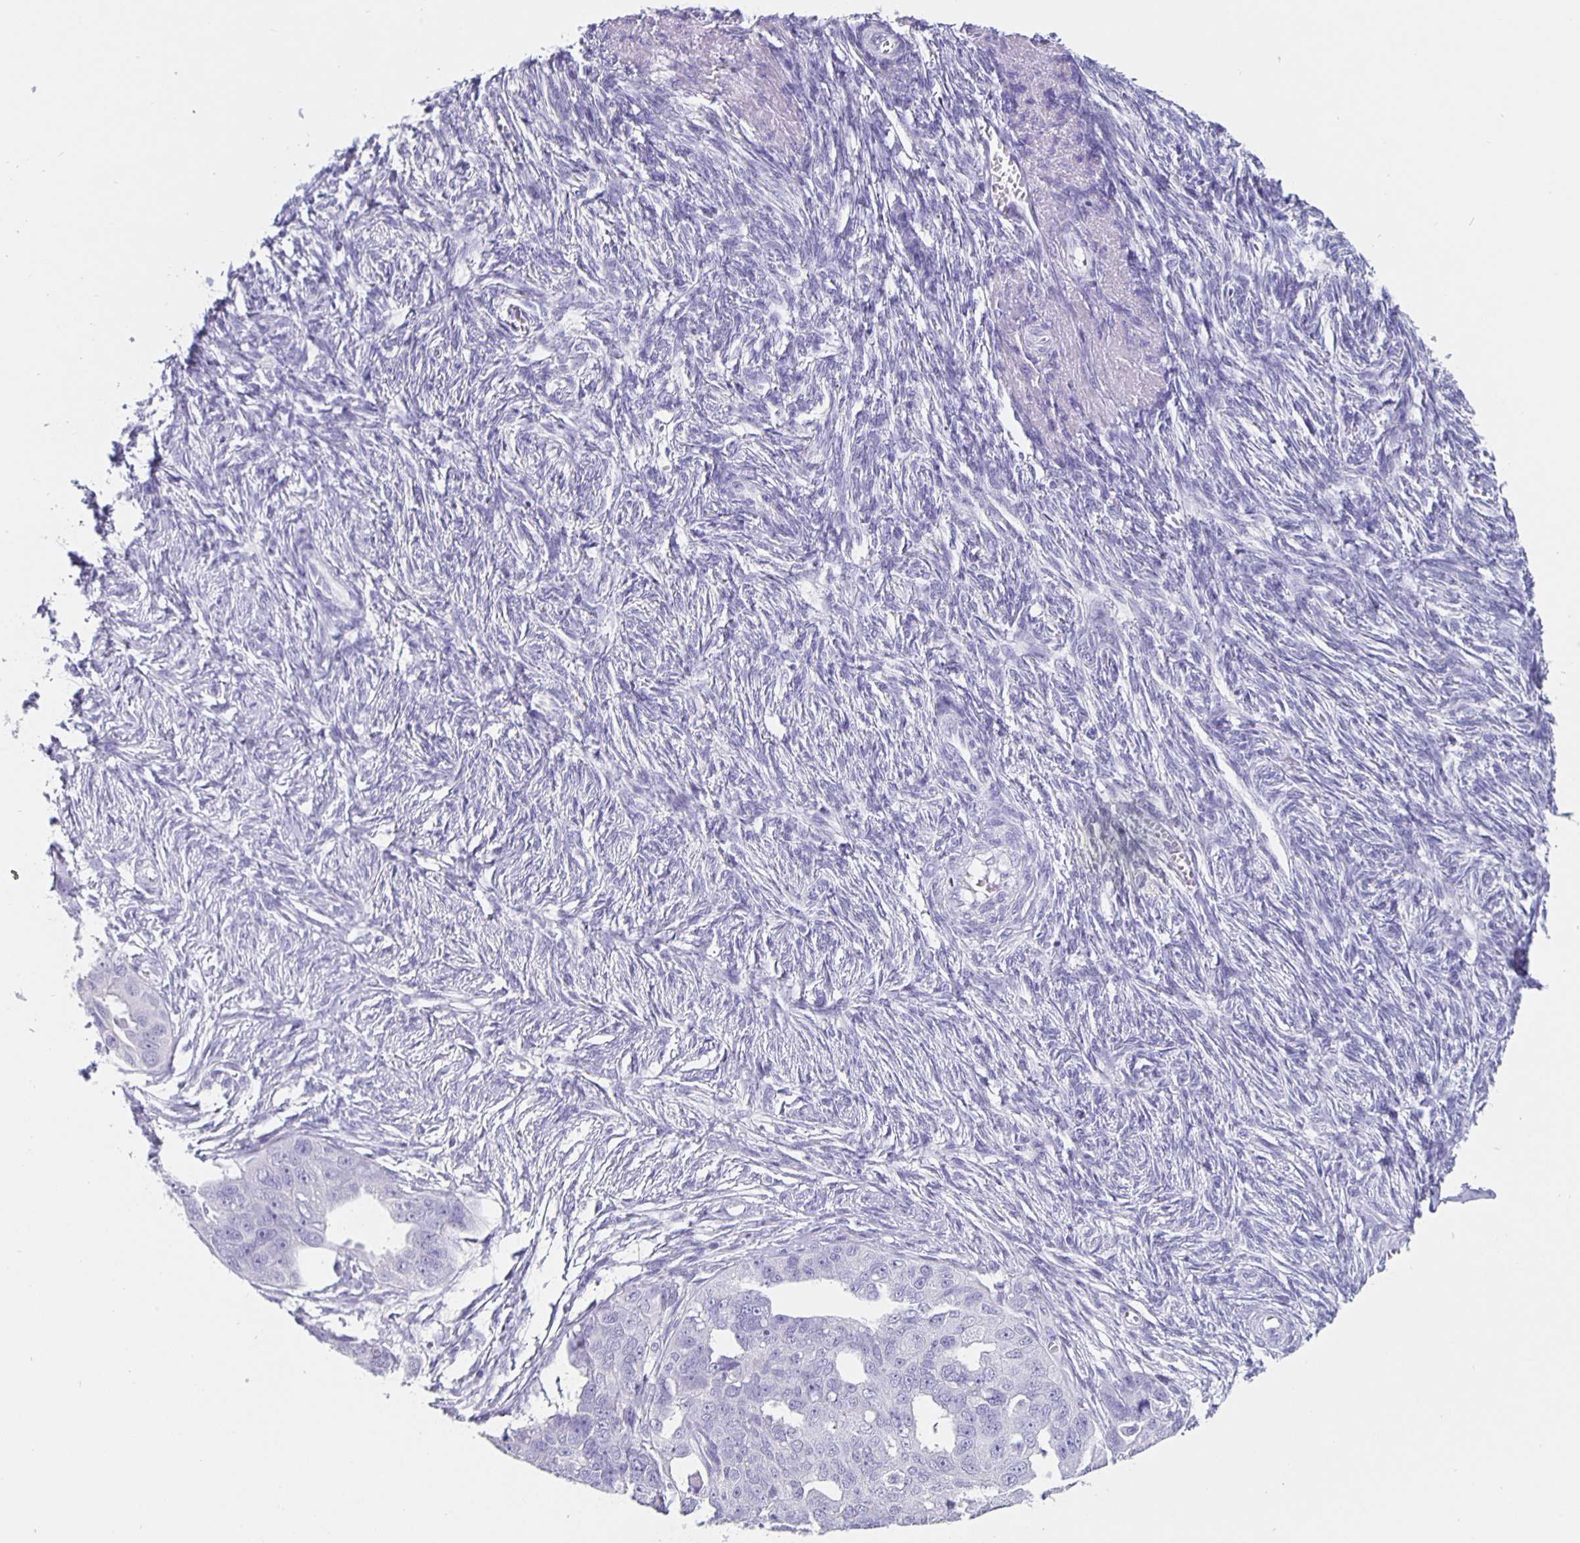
{"staining": {"intensity": "negative", "quantity": "none", "location": "none"}, "tissue": "ovarian cancer", "cell_type": "Tumor cells", "image_type": "cancer", "snomed": [{"axis": "morphology", "description": "Carcinoma, endometroid"}, {"axis": "topography", "description": "Ovary"}], "caption": "A histopathology image of human ovarian endometroid carcinoma is negative for staining in tumor cells.", "gene": "SATB2", "patient": {"sex": "female", "age": 70}}